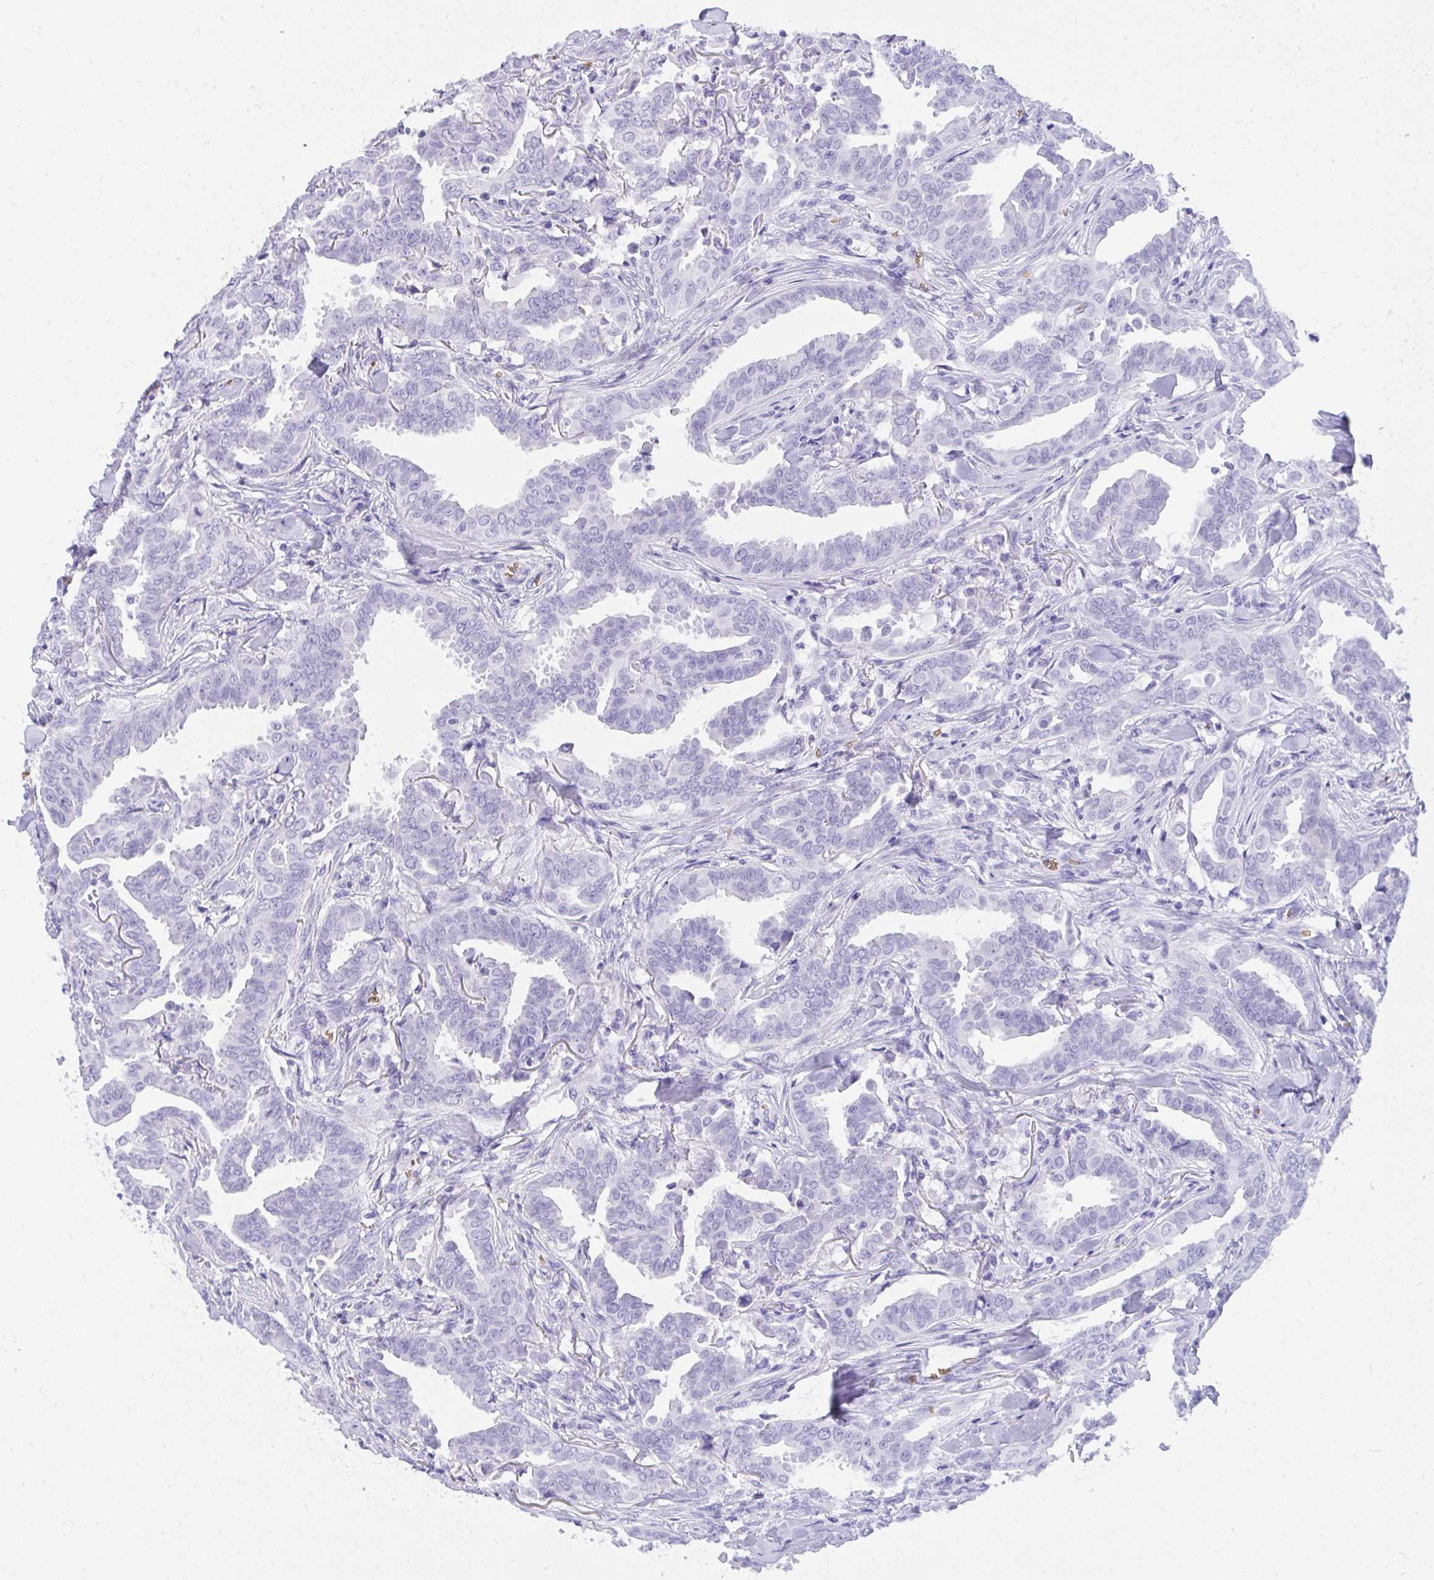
{"staining": {"intensity": "negative", "quantity": "none", "location": "none"}, "tissue": "breast cancer", "cell_type": "Tumor cells", "image_type": "cancer", "snomed": [{"axis": "morphology", "description": "Duct carcinoma"}, {"axis": "topography", "description": "Breast"}], "caption": "The micrograph reveals no staining of tumor cells in breast cancer (intraductal carcinoma). (Stains: DAB (3,3'-diaminobenzidine) immunohistochemistry (IHC) with hematoxylin counter stain, Microscopy: brightfield microscopy at high magnification).", "gene": "ANK1", "patient": {"sex": "female", "age": 45}}